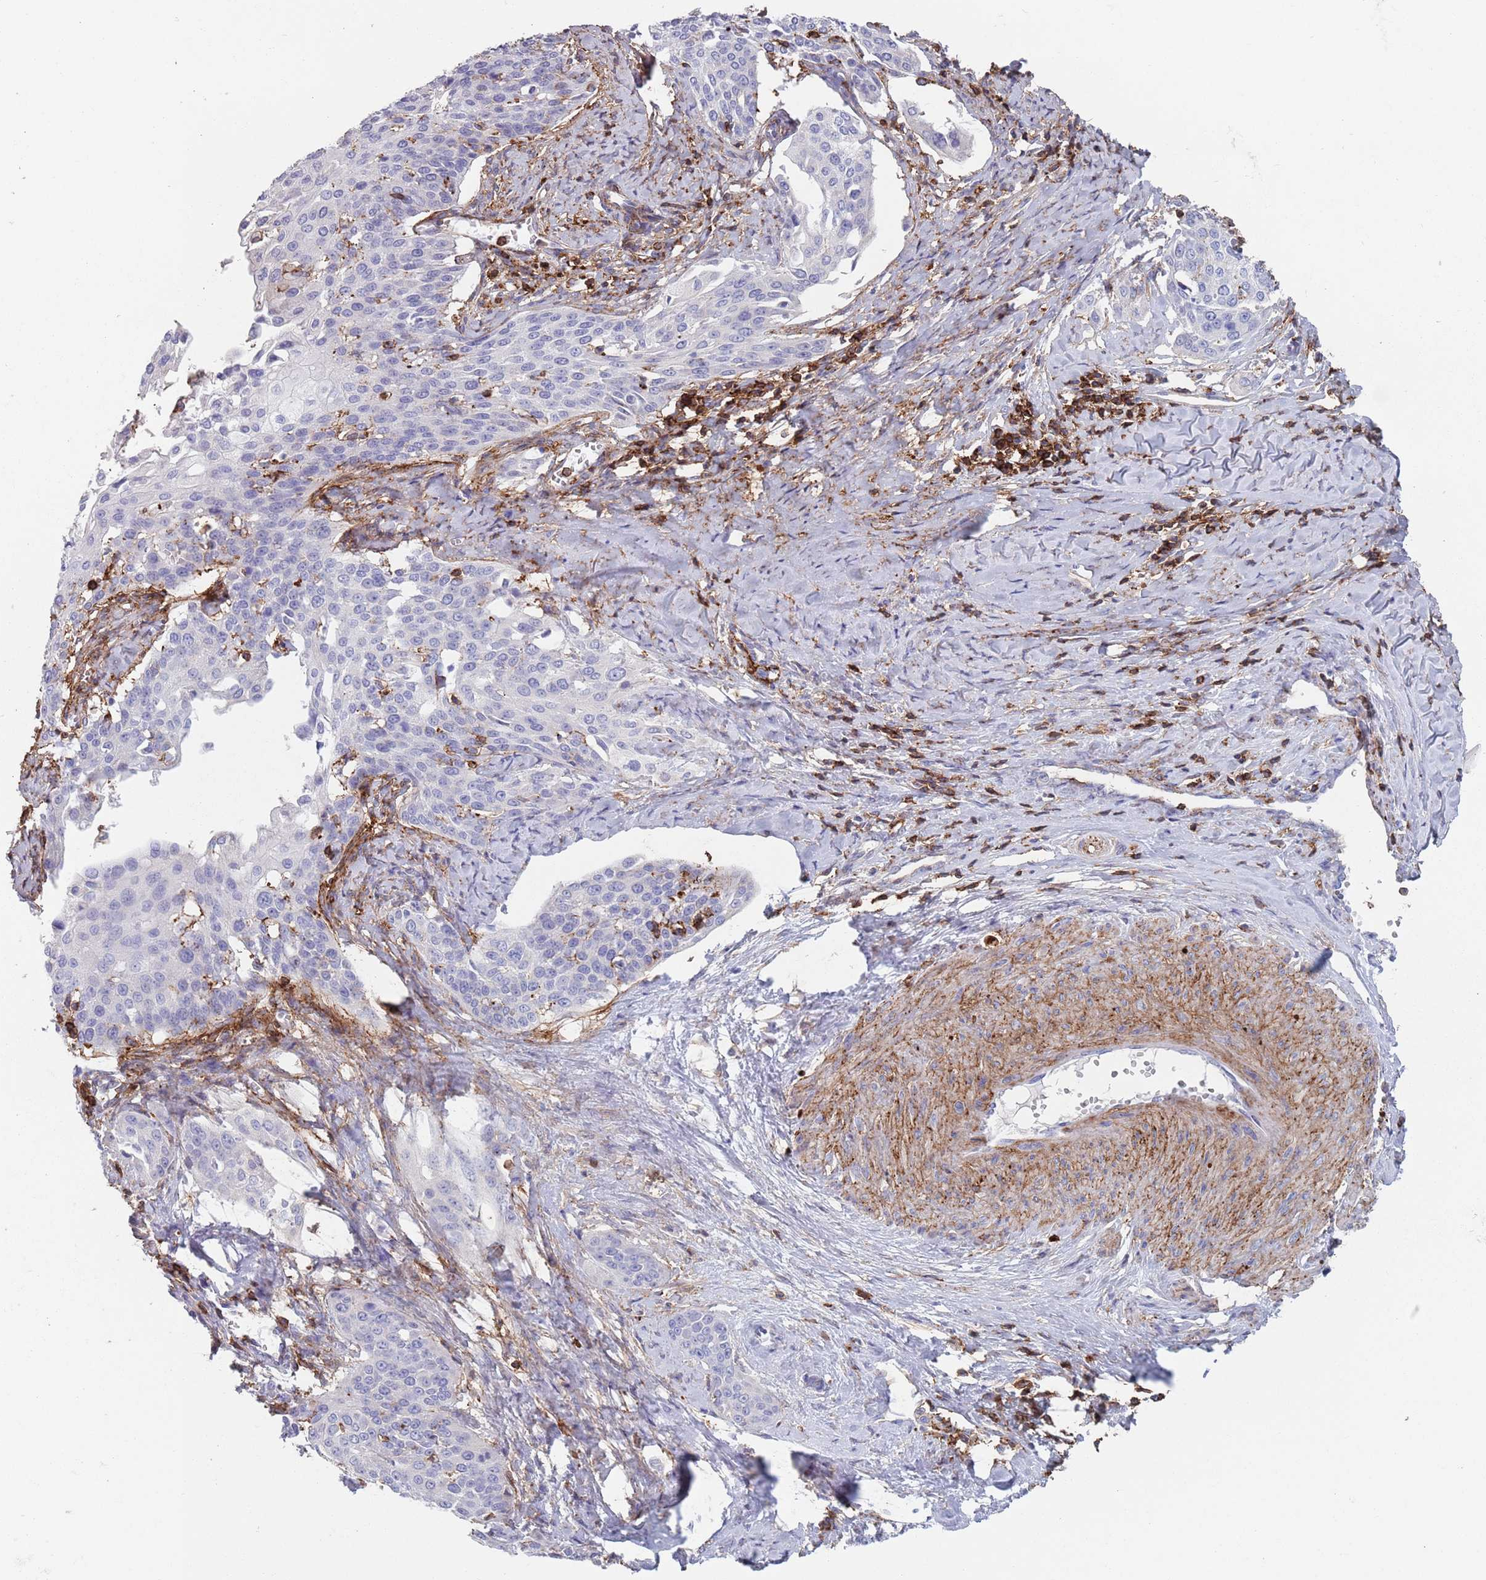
{"staining": {"intensity": "negative", "quantity": "none", "location": "none"}, "tissue": "cervical cancer", "cell_type": "Tumor cells", "image_type": "cancer", "snomed": [{"axis": "morphology", "description": "Squamous cell carcinoma, NOS"}, {"axis": "topography", "description": "Cervix"}], "caption": "Immunohistochemical staining of human cervical squamous cell carcinoma demonstrates no significant positivity in tumor cells.", "gene": "RNF144A", "patient": {"sex": "female", "age": 44}}